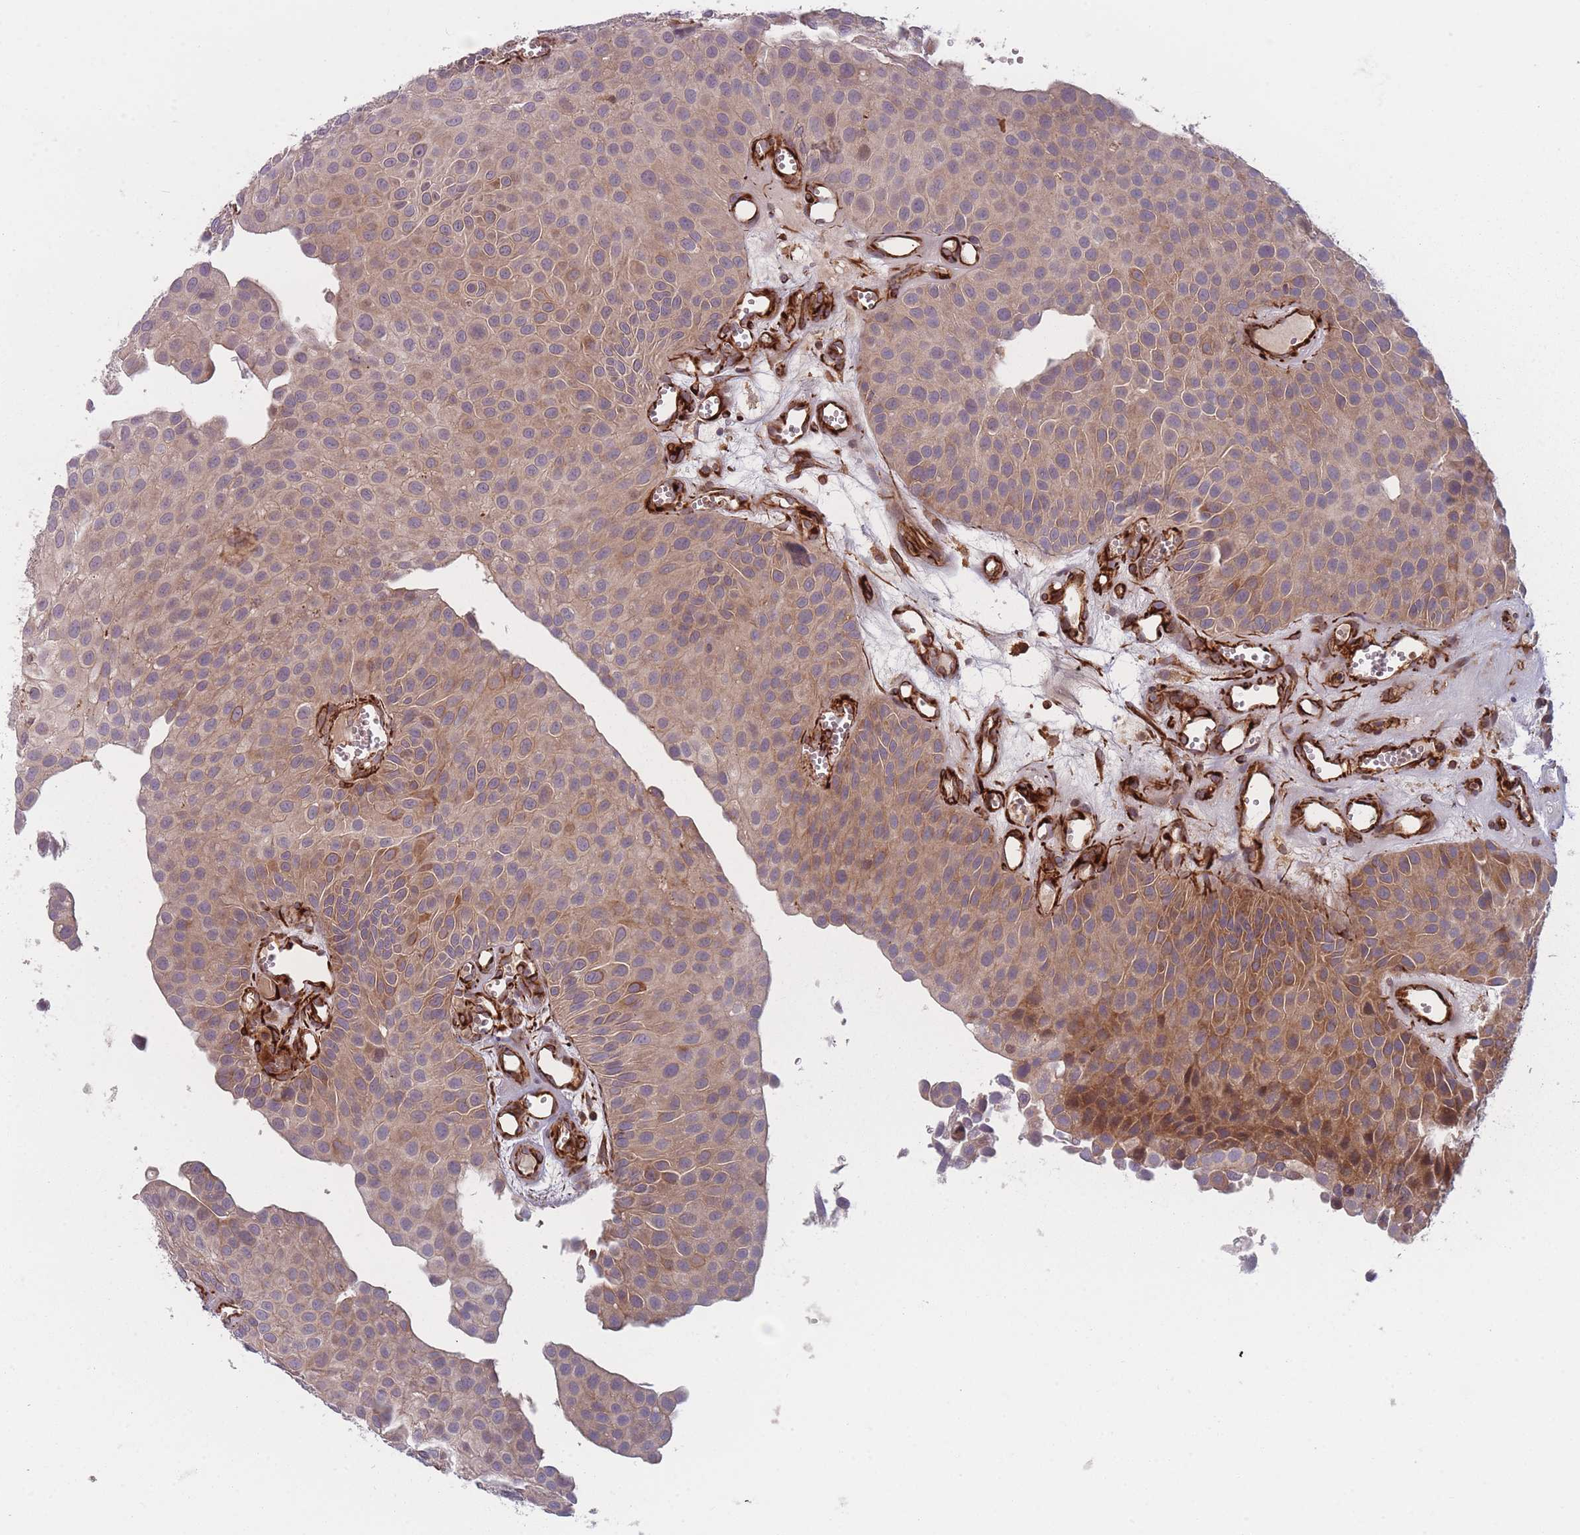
{"staining": {"intensity": "weak", "quantity": "25%-75%", "location": "cytoplasmic/membranous"}, "tissue": "urothelial cancer", "cell_type": "Tumor cells", "image_type": "cancer", "snomed": [{"axis": "morphology", "description": "Urothelial carcinoma, Low grade"}, {"axis": "topography", "description": "Urinary bladder"}], "caption": "Low-grade urothelial carcinoma tissue displays weak cytoplasmic/membranous expression in about 25%-75% of tumor cells, visualized by immunohistochemistry.", "gene": "EEF1AKMT2", "patient": {"sex": "male", "age": 88}}